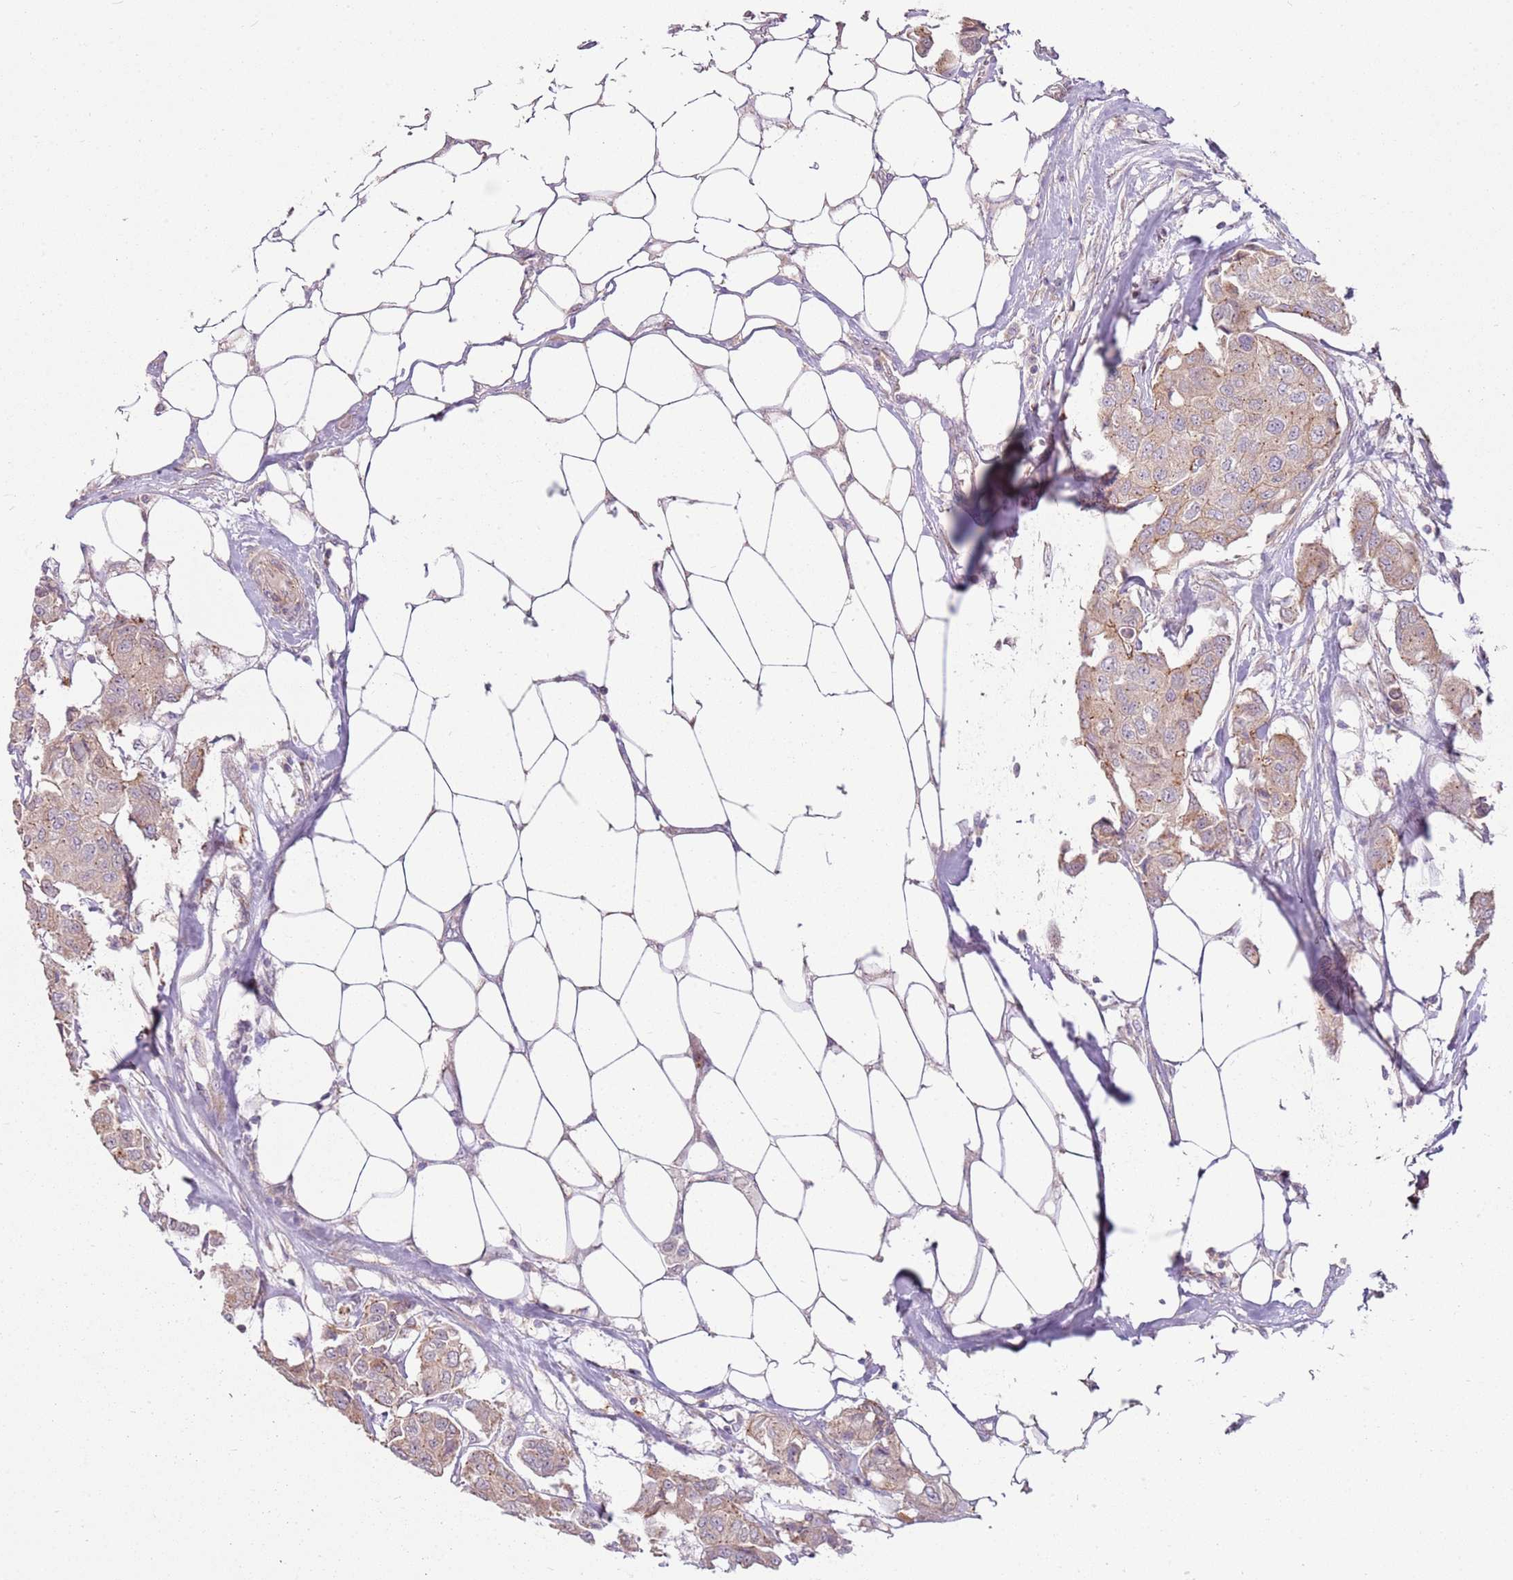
{"staining": {"intensity": "moderate", "quantity": "25%-75%", "location": "cytoplasmic/membranous"}, "tissue": "breast cancer", "cell_type": "Tumor cells", "image_type": "cancer", "snomed": [{"axis": "morphology", "description": "Duct carcinoma"}, {"axis": "topography", "description": "Breast"}, {"axis": "topography", "description": "Lymph node"}], "caption": "Breast intraductal carcinoma stained with a brown dye displays moderate cytoplasmic/membranous positive staining in about 25%-75% of tumor cells.", "gene": "SPATA31D1", "patient": {"sex": "female", "age": 80}}